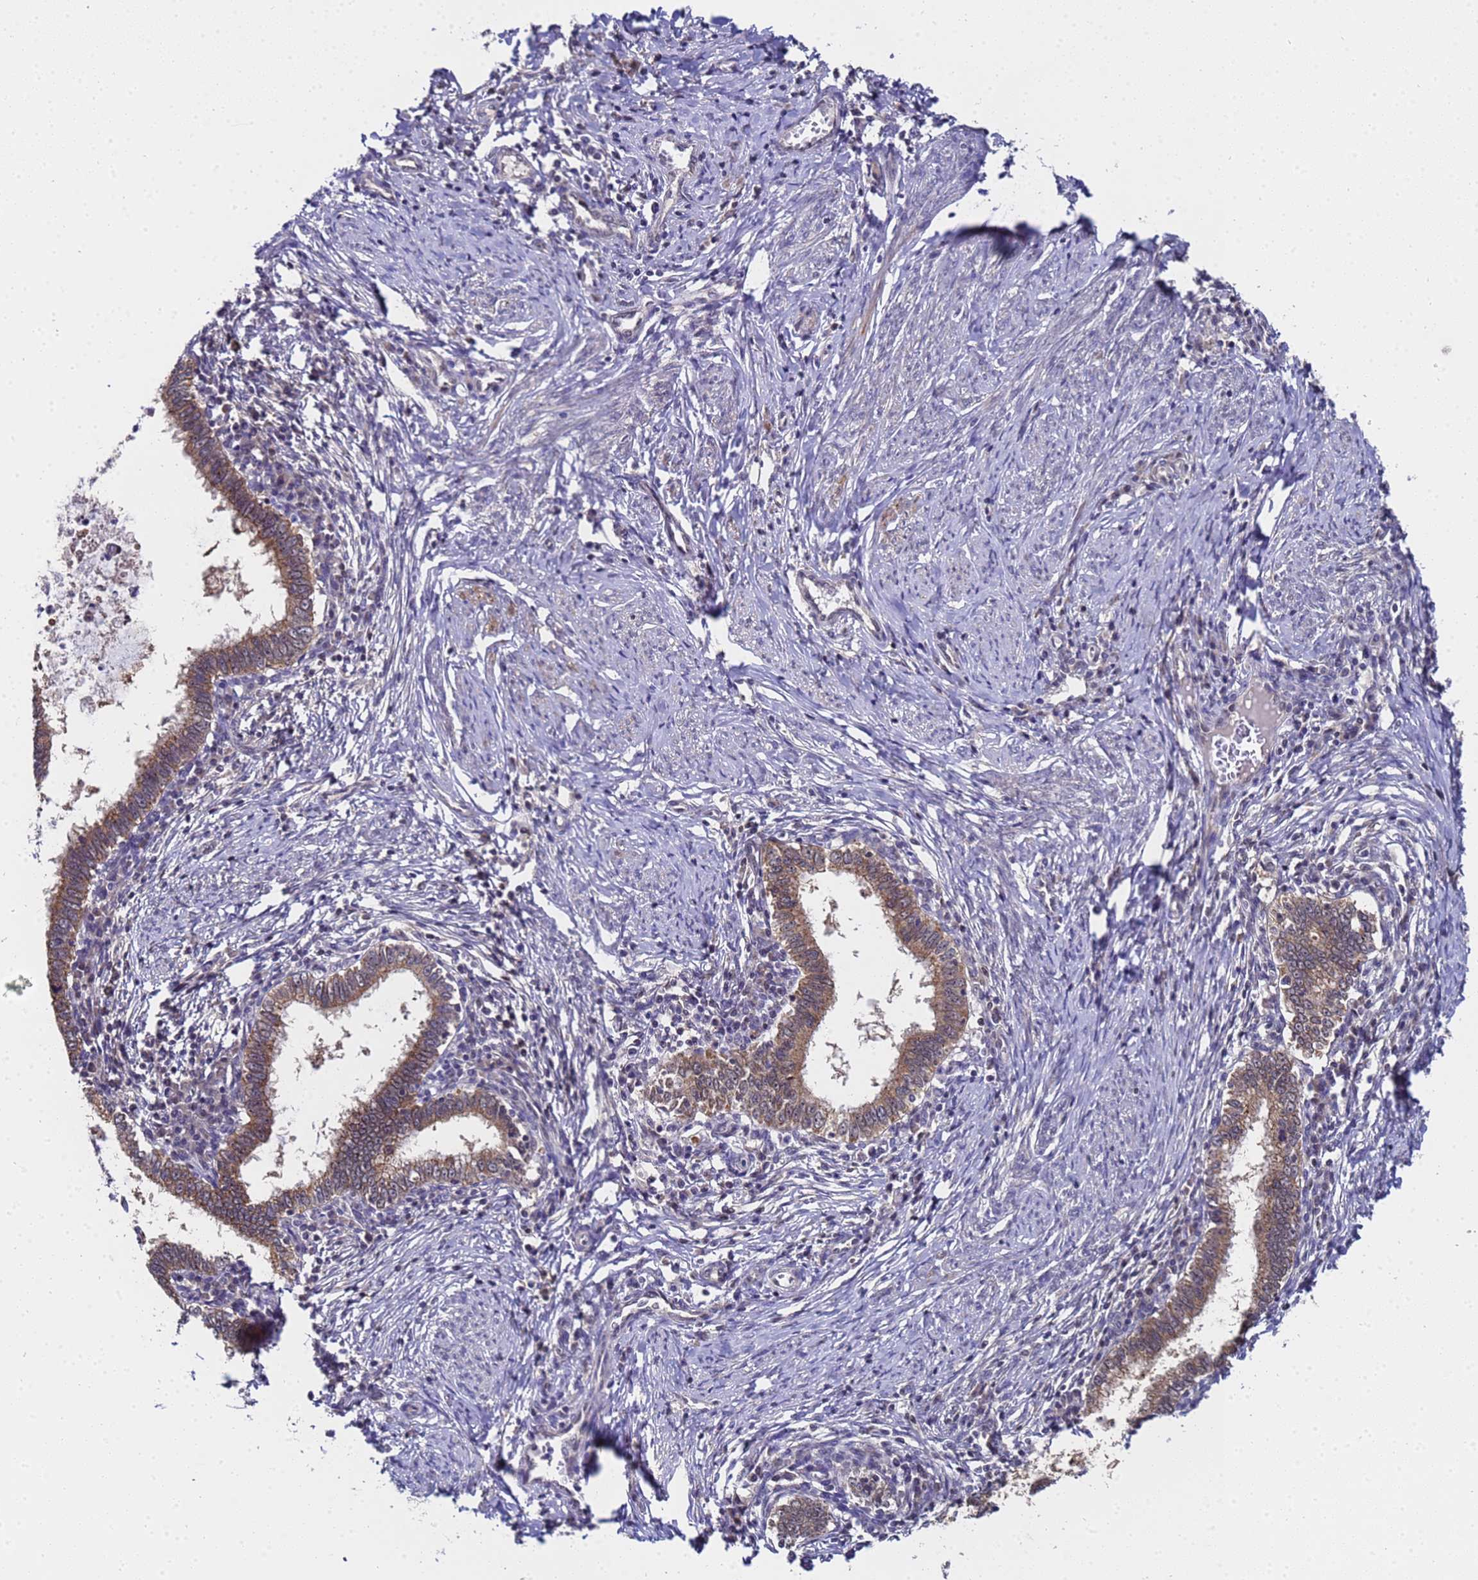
{"staining": {"intensity": "moderate", "quantity": ">75%", "location": "cytoplasmic/membranous"}, "tissue": "cervical cancer", "cell_type": "Tumor cells", "image_type": "cancer", "snomed": [{"axis": "morphology", "description": "Adenocarcinoma, NOS"}, {"axis": "topography", "description": "Cervix"}], "caption": "Immunohistochemical staining of cervical cancer (adenocarcinoma) exhibits medium levels of moderate cytoplasmic/membranous protein staining in about >75% of tumor cells. The staining is performed using DAB (3,3'-diaminobenzidine) brown chromogen to label protein expression. The nuclei are counter-stained blue using hematoxylin.", "gene": "ANAPC13", "patient": {"sex": "female", "age": 36}}